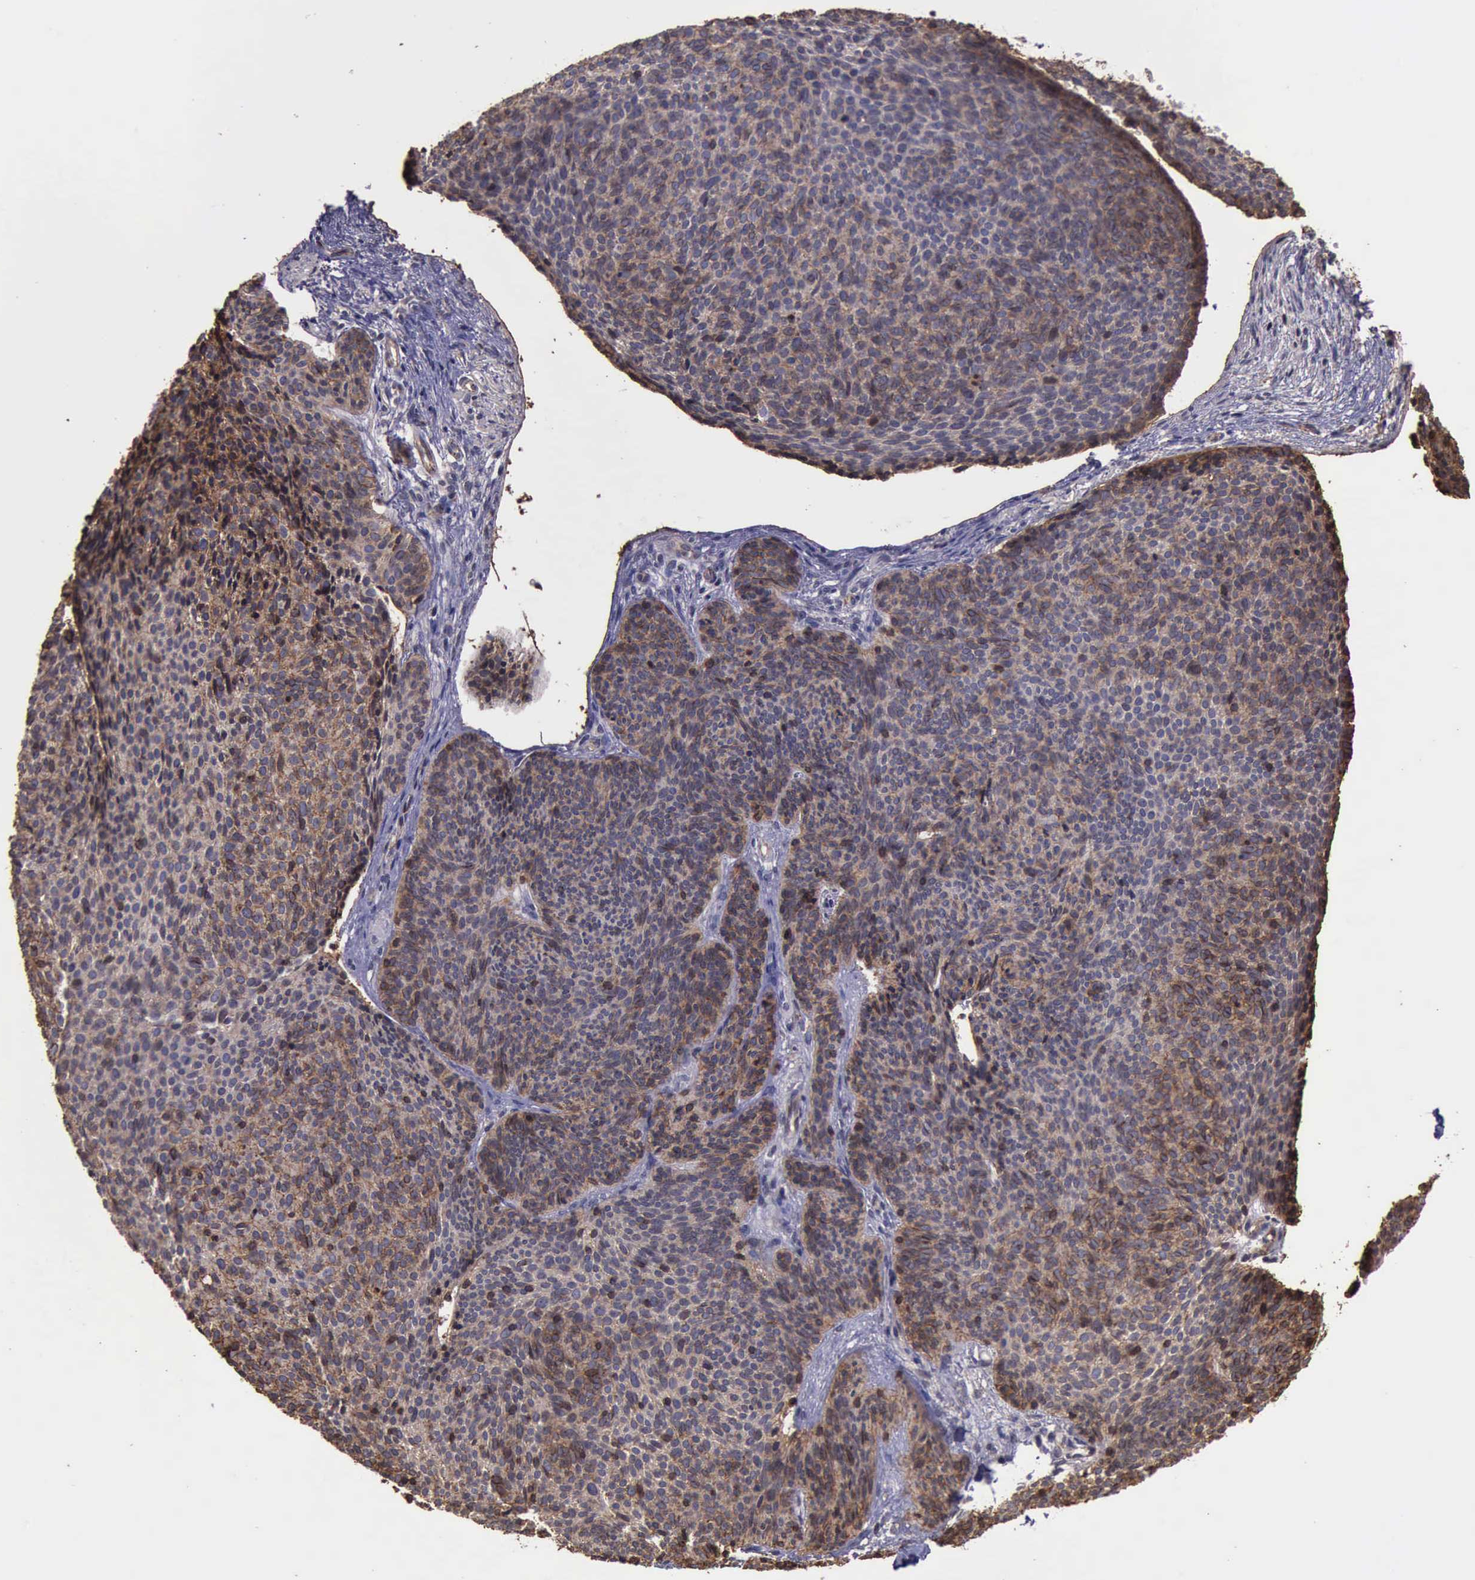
{"staining": {"intensity": "weak", "quantity": "25%-75%", "location": "cytoplasmic/membranous"}, "tissue": "skin cancer", "cell_type": "Tumor cells", "image_type": "cancer", "snomed": [{"axis": "morphology", "description": "Basal cell carcinoma"}, {"axis": "topography", "description": "Skin"}], "caption": "Human basal cell carcinoma (skin) stained with a protein marker shows weak staining in tumor cells.", "gene": "CTNNB1", "patient": {"sex": "male", "age": 84}}